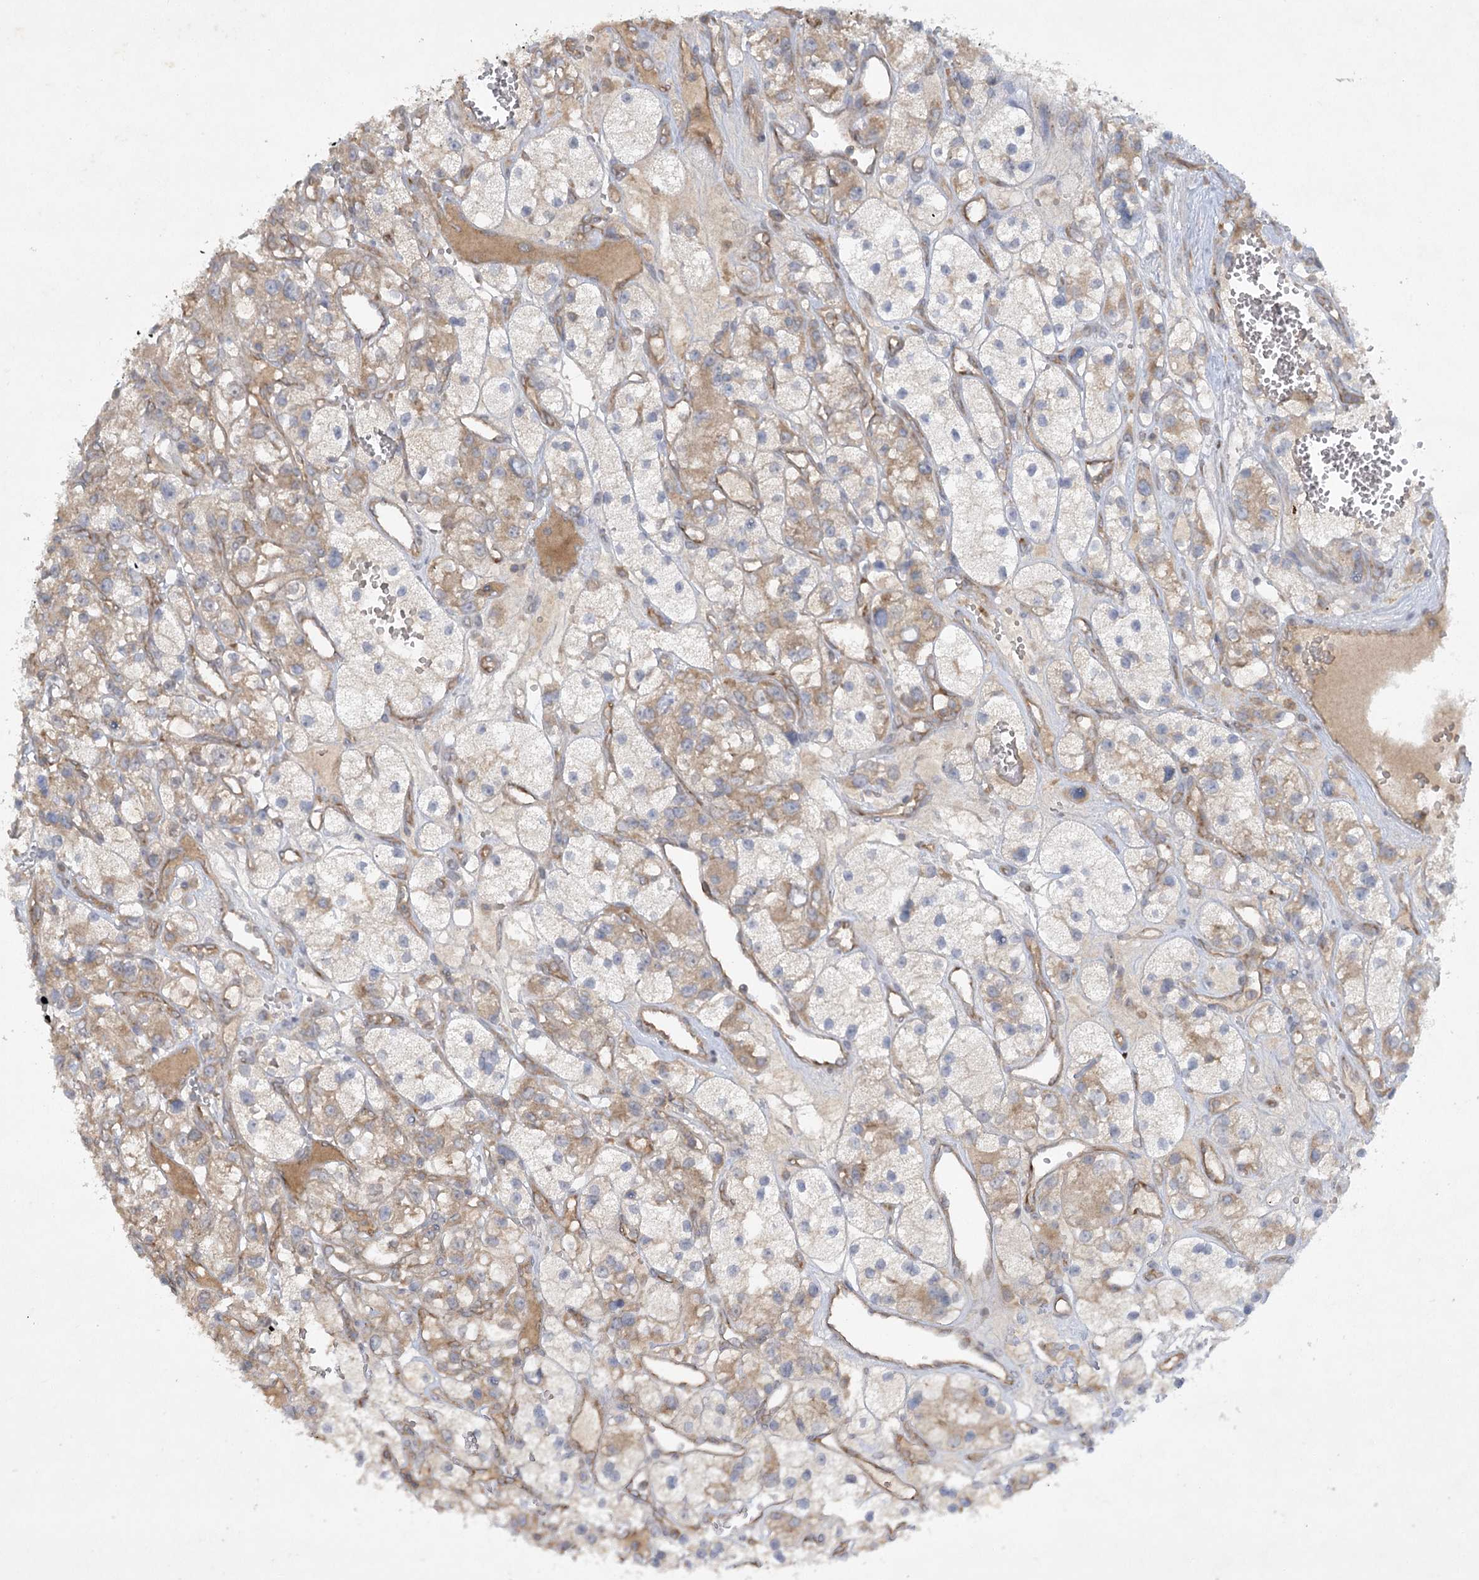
{"staining": {"intensity": "moderate", "quantity": "25%-75%", "location": "cytoplasmic/membranous"}, "tissue": "renal cancer", "cell_type": "Tumor cells", "image_type": "cancer", "snomed": [{"axis": "morphology", "description": "Adenocarcinoma, NOS"}, {"axis": "topography", "description": "Kidney"}], "caption": "DAB immunohistochemical staining of human renal cancer (adenocarcinoma) shows moderate cytoplasmic/membranous protein expression in about 25%-75% of tumor cells.", "gene": "TRAF3IP1", "patient": {"sex": "female", "age": 57}}